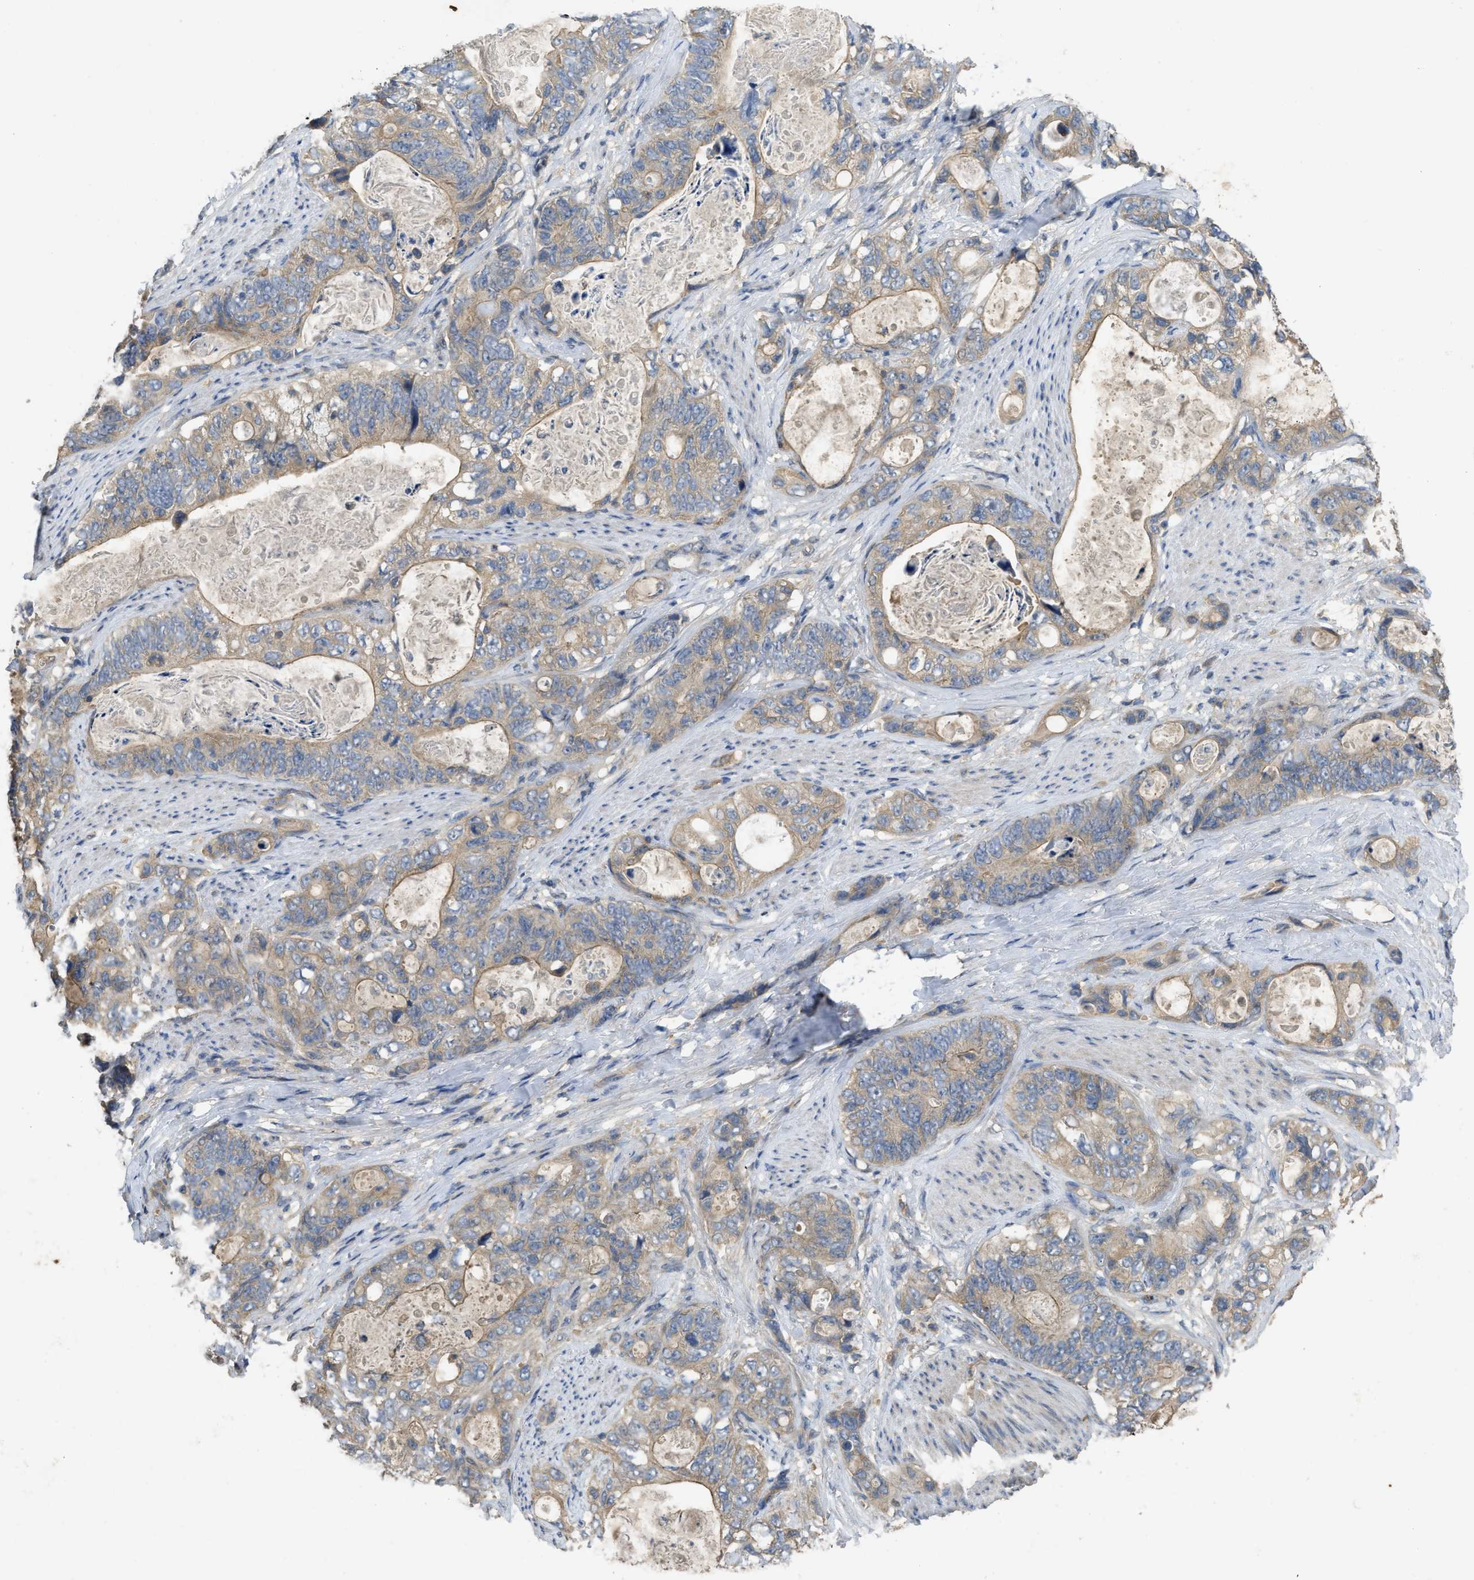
{"staining": {"intensity": "moderate", "quantity": ">75%", "location": "cytoplasmic/membranous"}, "tissue": "stomach cancer", "cell_type": "Tumor cells", "image_type": "cancer", "snomed": [{"axis": "morphology", "description": "Normal tissue, NOS"}, {"axis": "morphology", "description": "Adenocarcinoma, NOS"}, {"axis": "topography", "description": "Stomach"}], "caption": "An immunohistochemistry (IHC) image of tumor tissue is shown. Protein staining in brown labels moderate cytoplasmic/membranous positivity in stomach cancer (adenocarcinoma) within tumor cells.", "gene": "PPP3CA", "patient": {"sex": "female", "age": 89}}